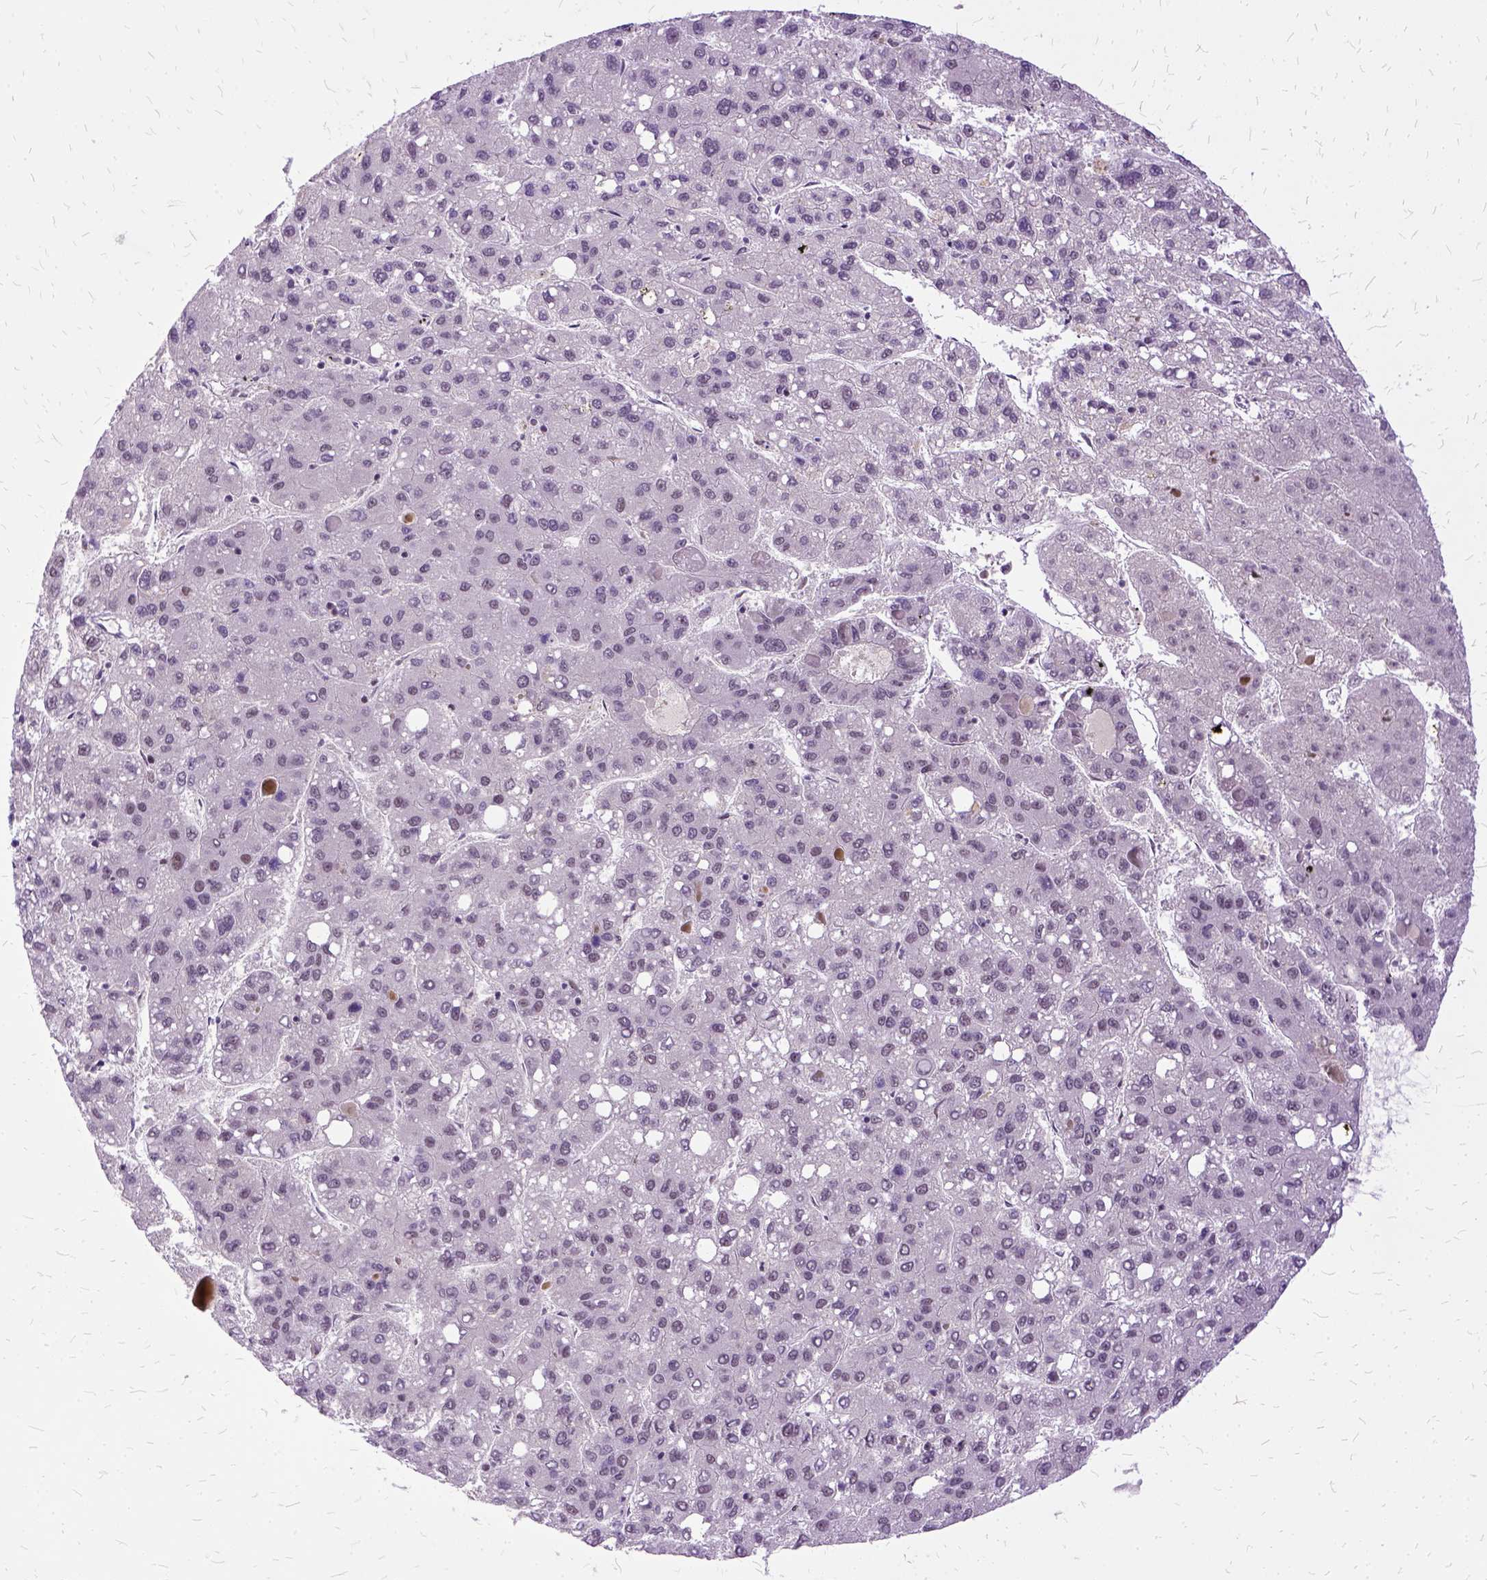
{"staining": {"intensity": "negative", "quantity": "none", "location": "none"}, "tissue": "liver cancer", "cell_type": "Tumor cells", "image_type": "cancer", "snomed": [{"axis": "morphology", "description": "Carcinoma, Hepatocellular, NOS"}, {"axis": "topography", "description": "Liver"}], "caption": "Tumor cells are negative for brown protein staining in liver cancer. (Brightfield microscopy of DAB immunohistochemistry at high magnification).", "gene": "SETD1A", "patient": {"sex": "female", "age": 82}}